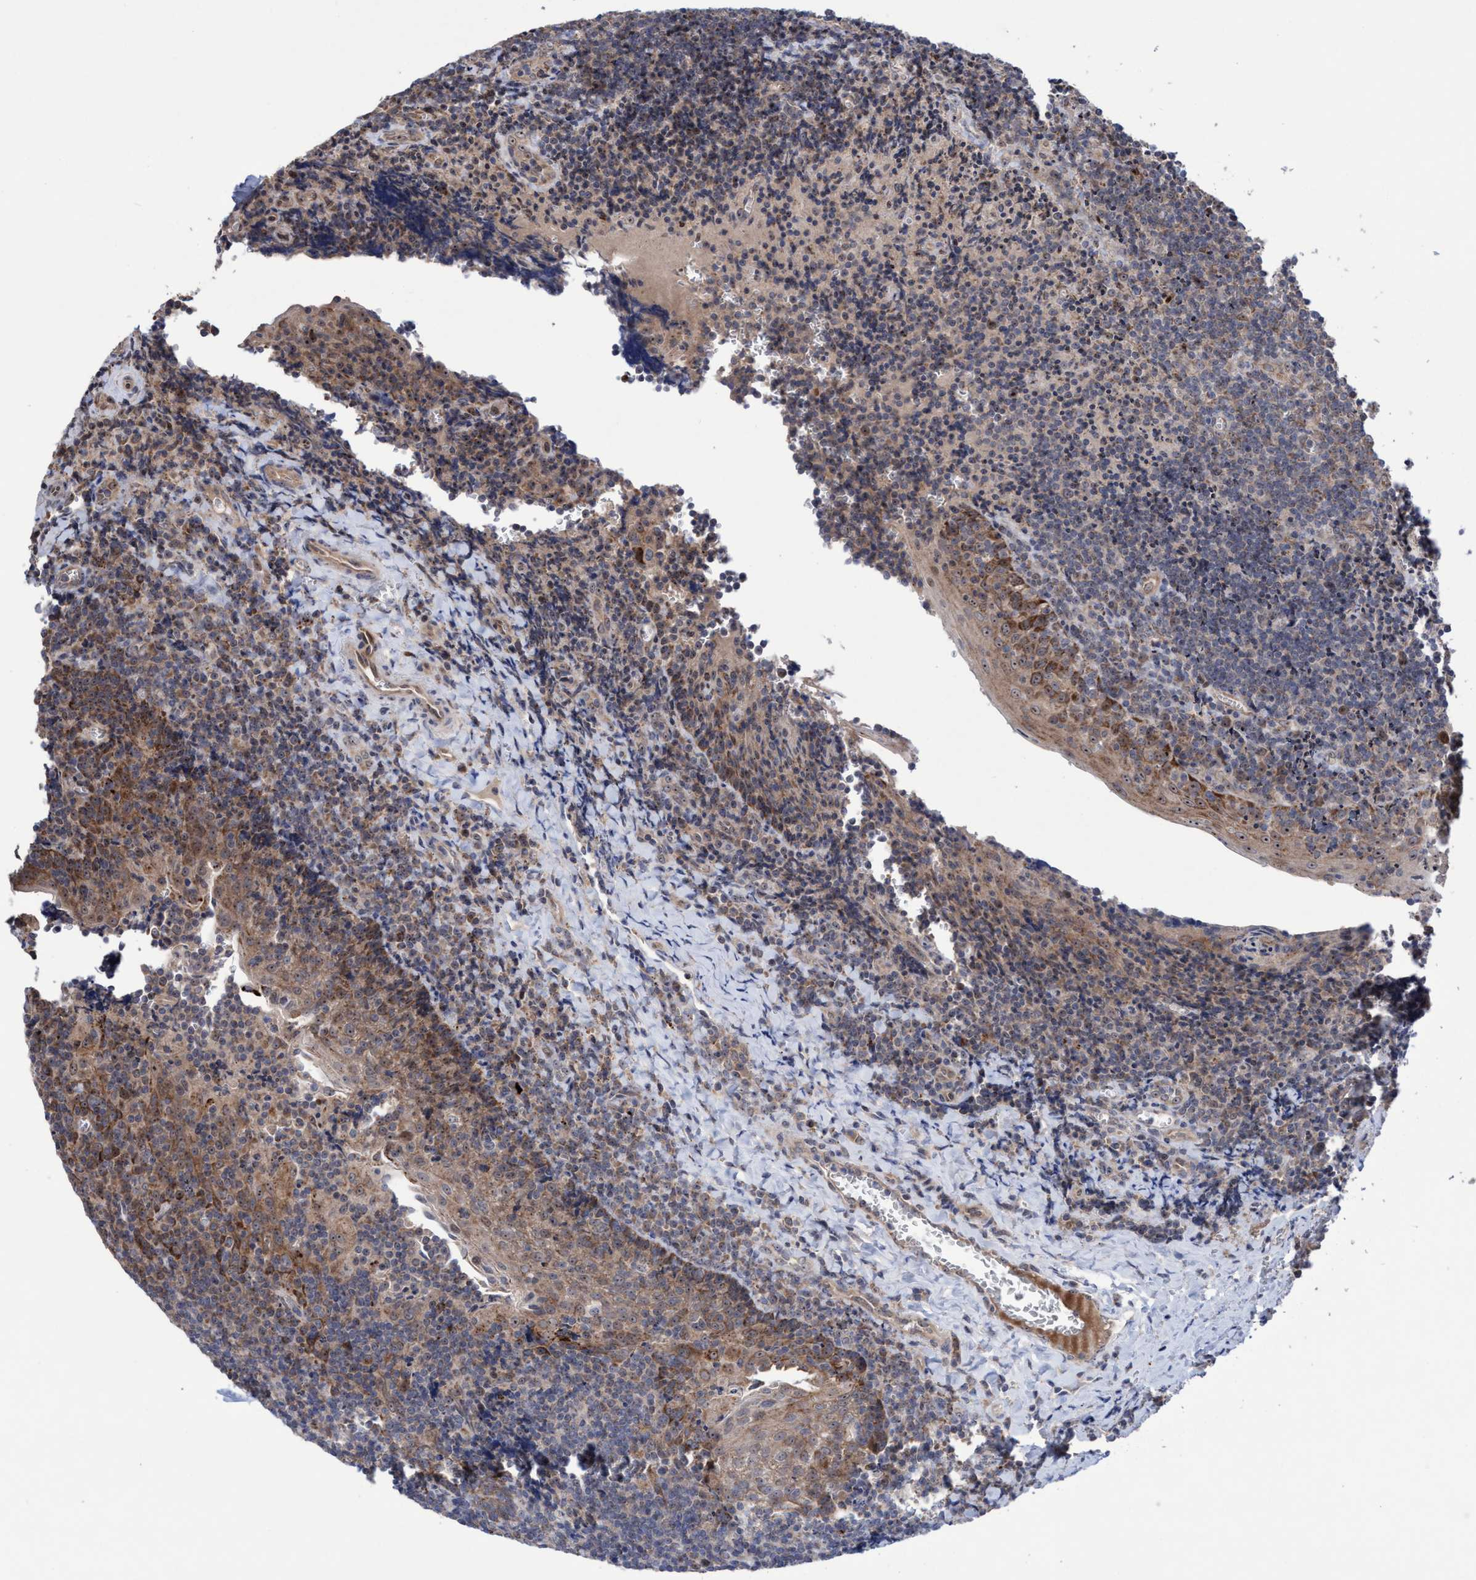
{"staining": {"intensity": "moderate", "quantity": ">75%", "location": "cytoplasmic/membranous"}, "tissue": "tonsil", "cell_type": "Germinal center cells", "image_type": "normal", "snomed": [{"axis": "morphology", "description": "Normal tissue, NOS"}, {"axis": "morphology", "description": "Inflammation, NOS"}, {"axis": "topography", "description": "Tonsil"}], "caption": "Brown immunohistochemical staining in unremarkable human tonsil exhibits moderate cytoplasmic/membranous expression in approximately >75% of germinal center cells.", "gene": "P2RY14", "patient": {"sex": "female", "age": 31}}